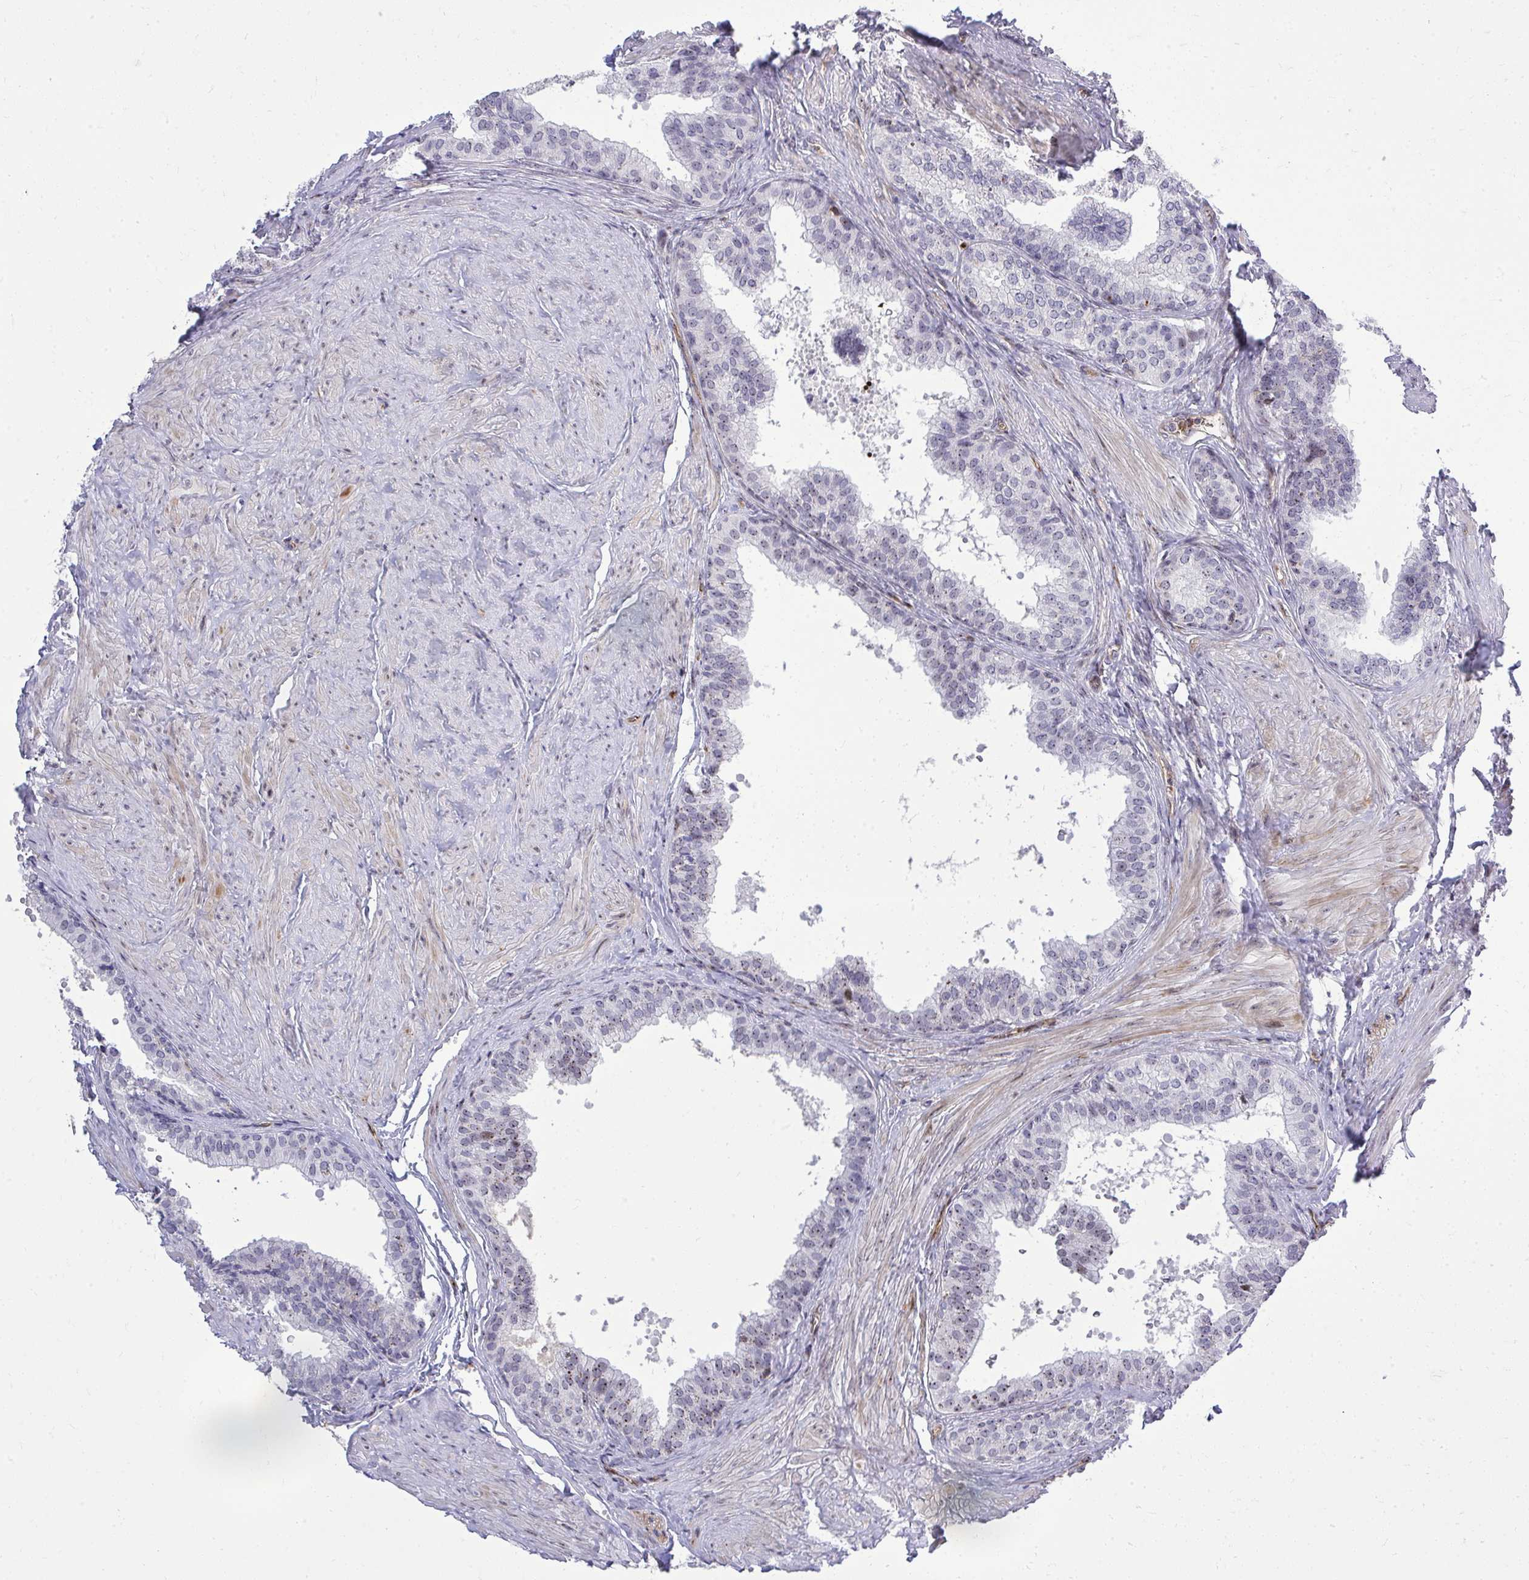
{"staining": {"intensity": "moderate", "quantity": "<25%", "location": "nuclear"}, "tissue": "prostate", "cell_type": "Glandular cells", "image_type": "normal", "snomed": [{"axis": "morphology", "description": "Normal tissue, NOS"}, {"axis": "topography", "description": "Prostate"}, {"axis": "topography", "description": "Peripheral nerve tissue"}], "caption": "DAB (3,3'-diaminobenzidine) immunohistochemical staining of benign prostate reveals moderate nuclear protein expression in approximately <25% of glandular cells. The protein of interest is stained brown, and the nuclei are stained in blue (DAB (3,3'-diaminobenzidine) IHC with brightfield microscopy, high magnification).", "gene": "FOXN3", "patient": {"sex": "male", "age": 55}}